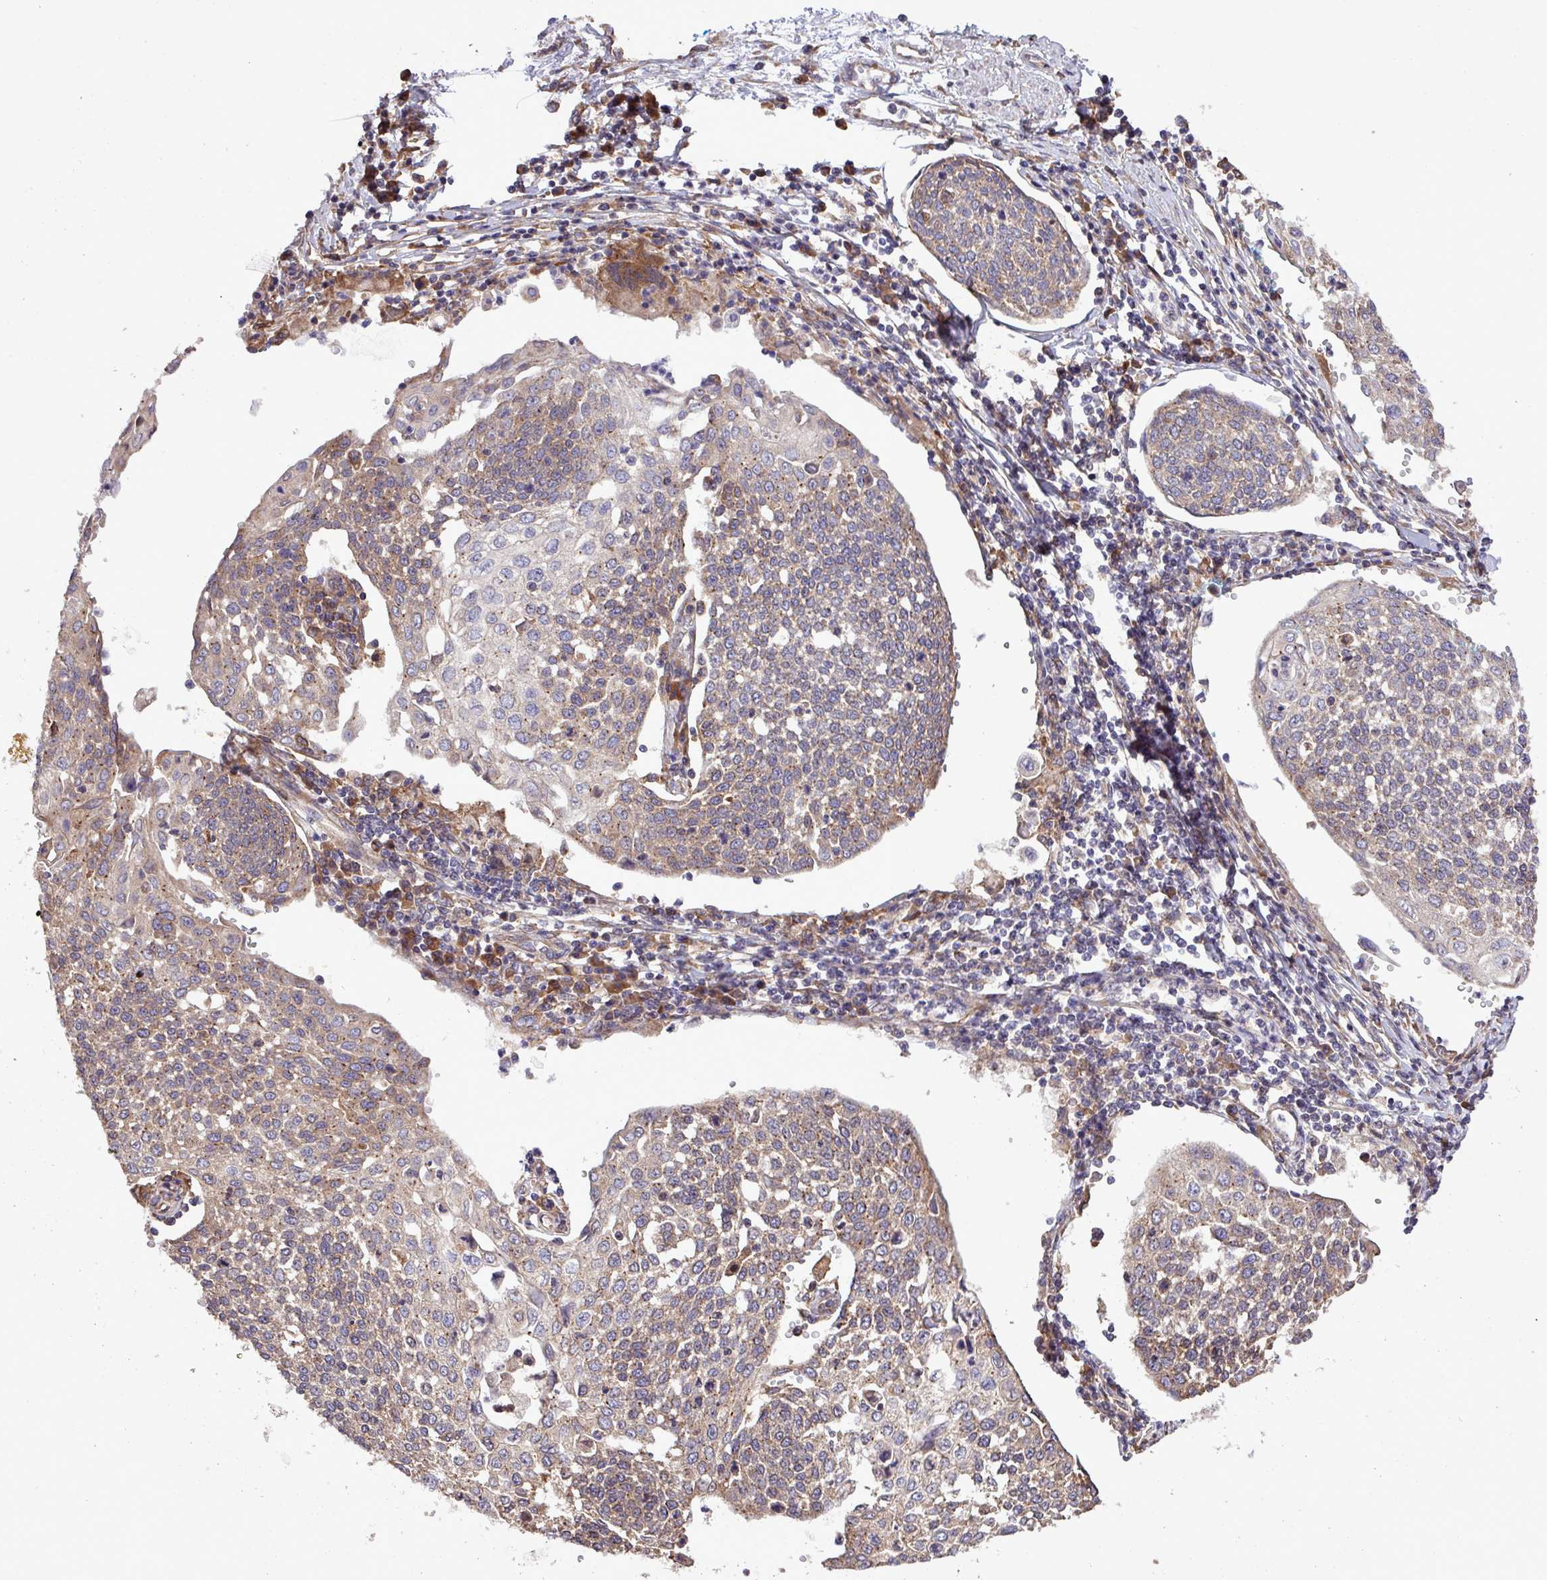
{"staining": {"intensity": "moderate", "quantity": "25%-75%", "location": "cytoplasmic/membranous"}, "tissue": "cervical cancer", "cell_type": "Tumor cells", "image_type": "cancer", "snomed": [{"axis": "morphology", "description": "Squamous cell carcinoma, NOS"}, {"axis": "topography", "description": "Cervix"}], "caption": "A brown stain highlights moderate cytoplasmic/membranous expression of a protein in squamous cell carcinoma (cervical) tumor cells.", "gene": "MEGF6", "patient": {"sex": "female", "age": 34}}